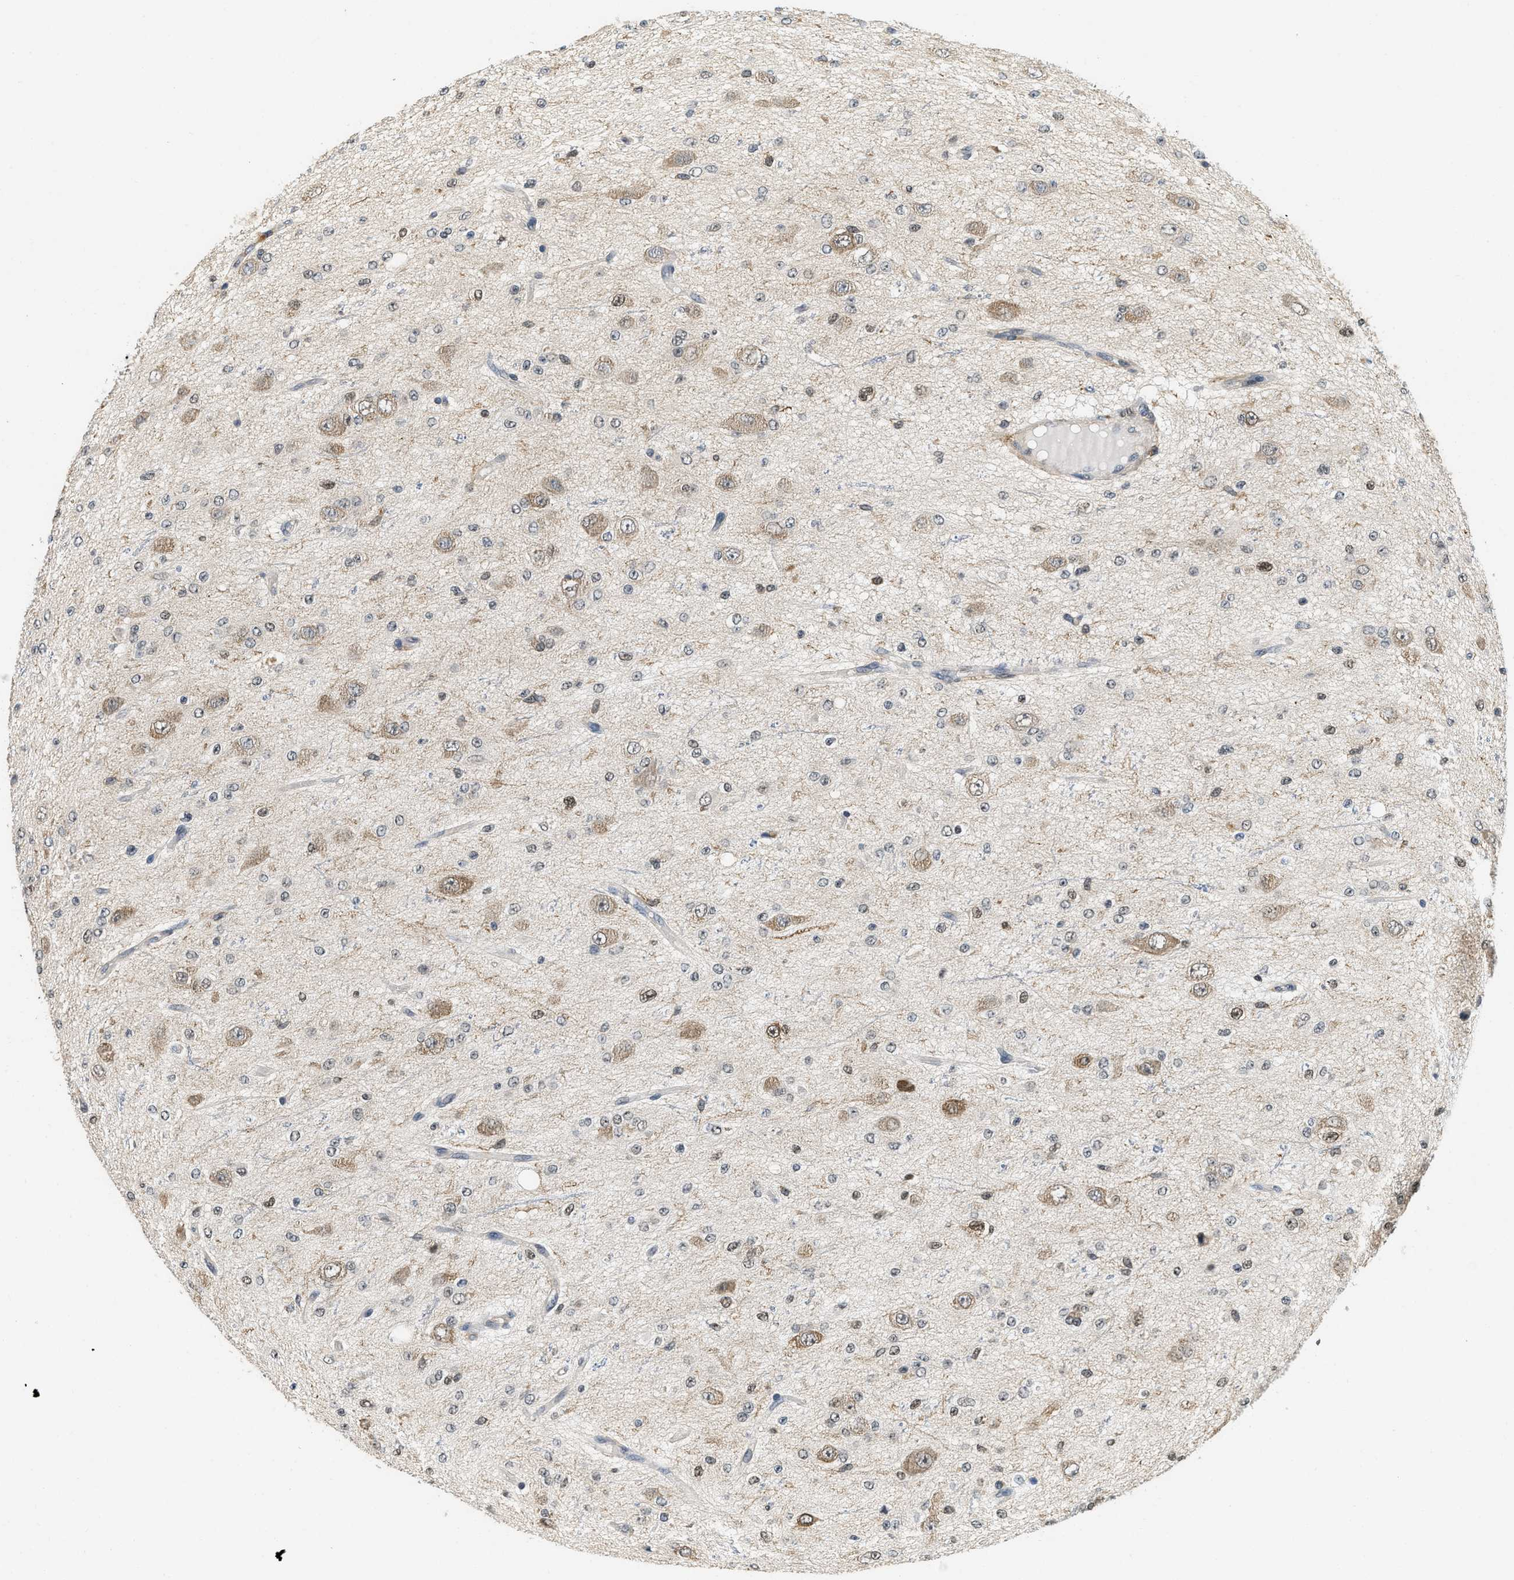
{"staining": {"intensity": "weak", "quantity": "25%-75%", "location": "cytoplasmic/membranous,nuclear"}, "tissue": "glioma", "cell_type": "Tumor cells", "image_type": "cancer", "snomed": [{"axis": "morphology", "description": "Glioma, malignant, High grade"}, {"axis": "topography", "description": "pancreas cauda"}], "caption": "Protein staining by IHC displays weak cytoplasmic/membranous and nuclear positivity in about 25%-75% of tumor cells in malignant glioma (high-grade).", "gene": "ATF7IP", "patient": {"sex": "male", "age": 60}}